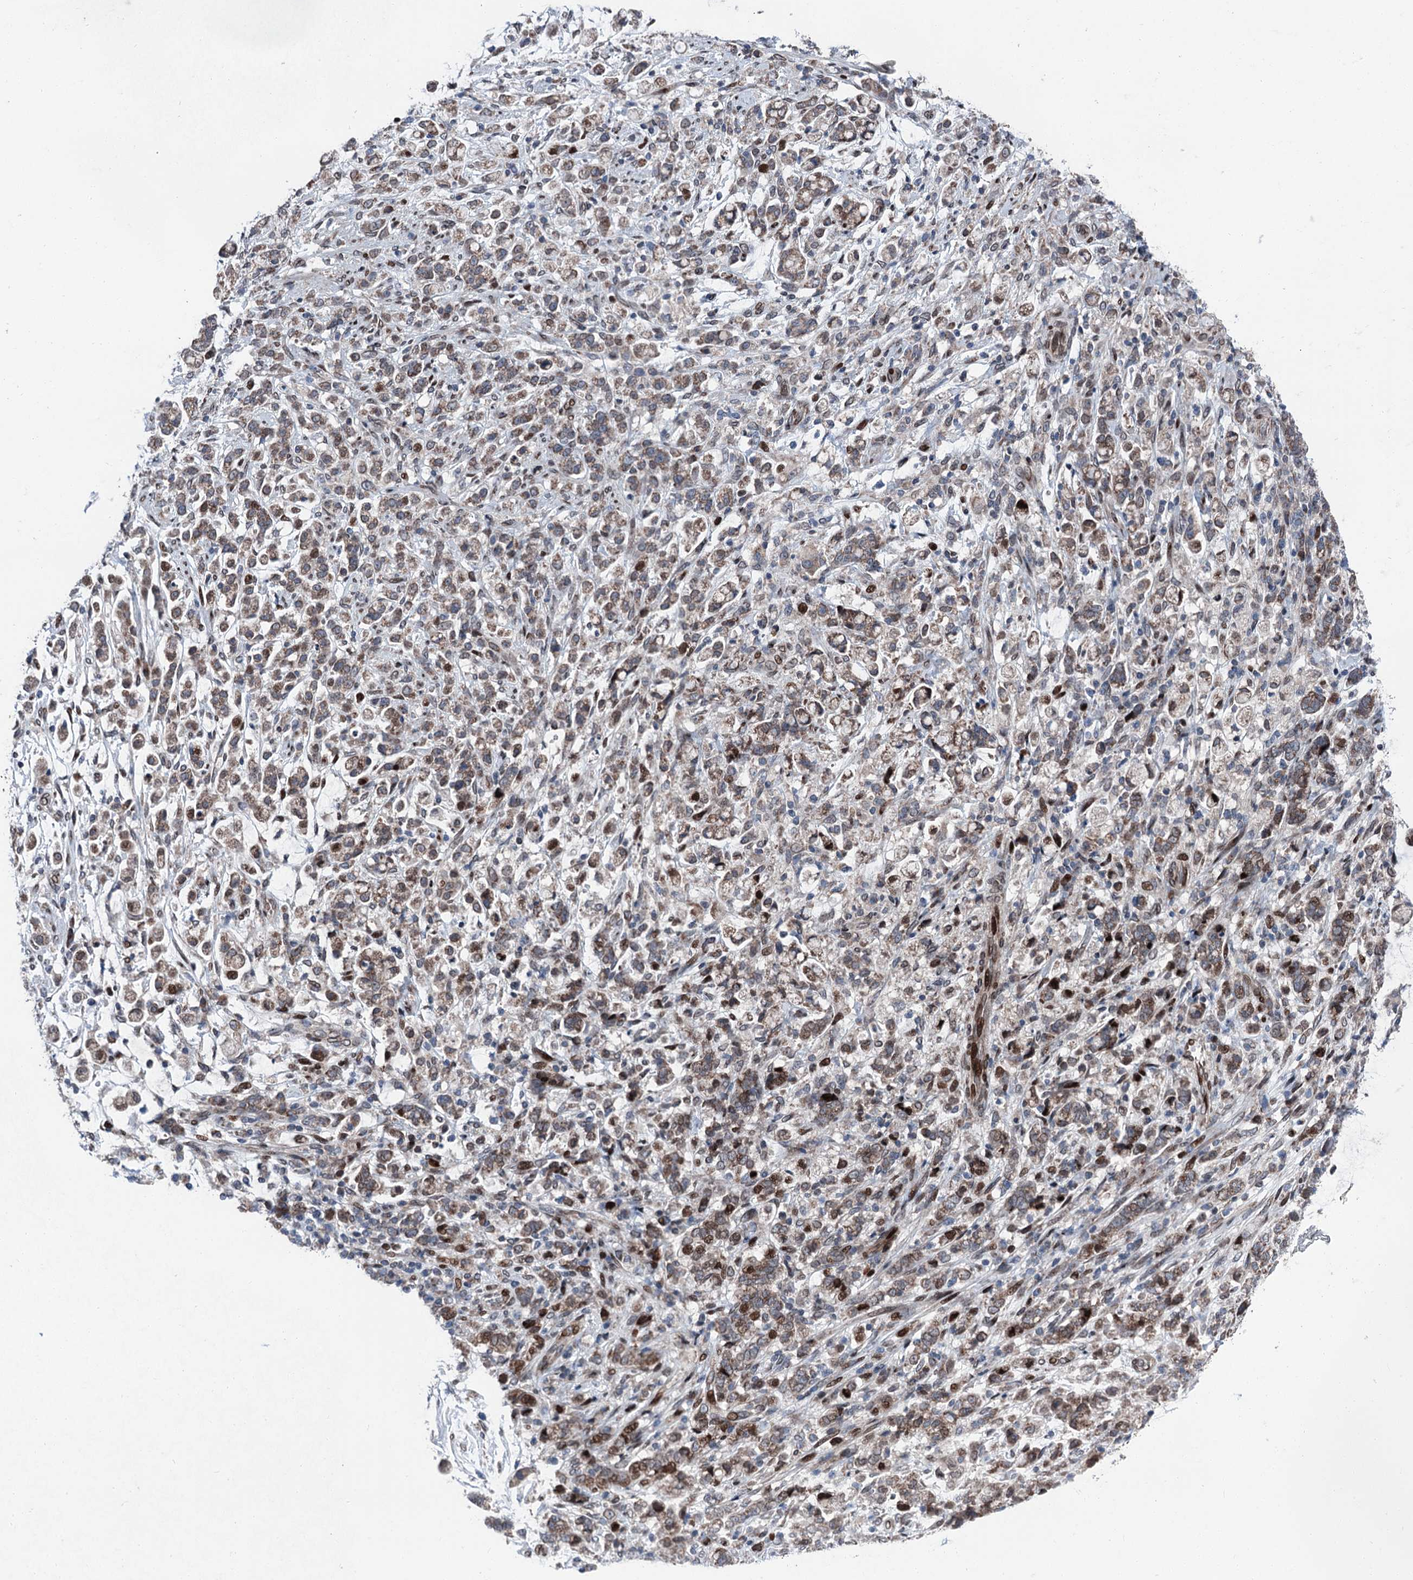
{"staining": {"intensity": "moderate", "quantity": ">75%", "location": "cytoplasmic/membranous"}, "tissue": "stomach cancer", "cell_type": "Tumor cells", "image_type": "cancer", "snomed": [{"axis": "morphology", "description": "Adenocarcinoma, NOS"}, {"axis": "topography", "description": "Stomach"}], "caption": "A medium amount of moderate cytoplasmic/membranous expression is seen in about >75% of tumor cells in stomach cancer tissue.", "gene": "MRPL14", "patient": {"sex": "female", "age": 60}}